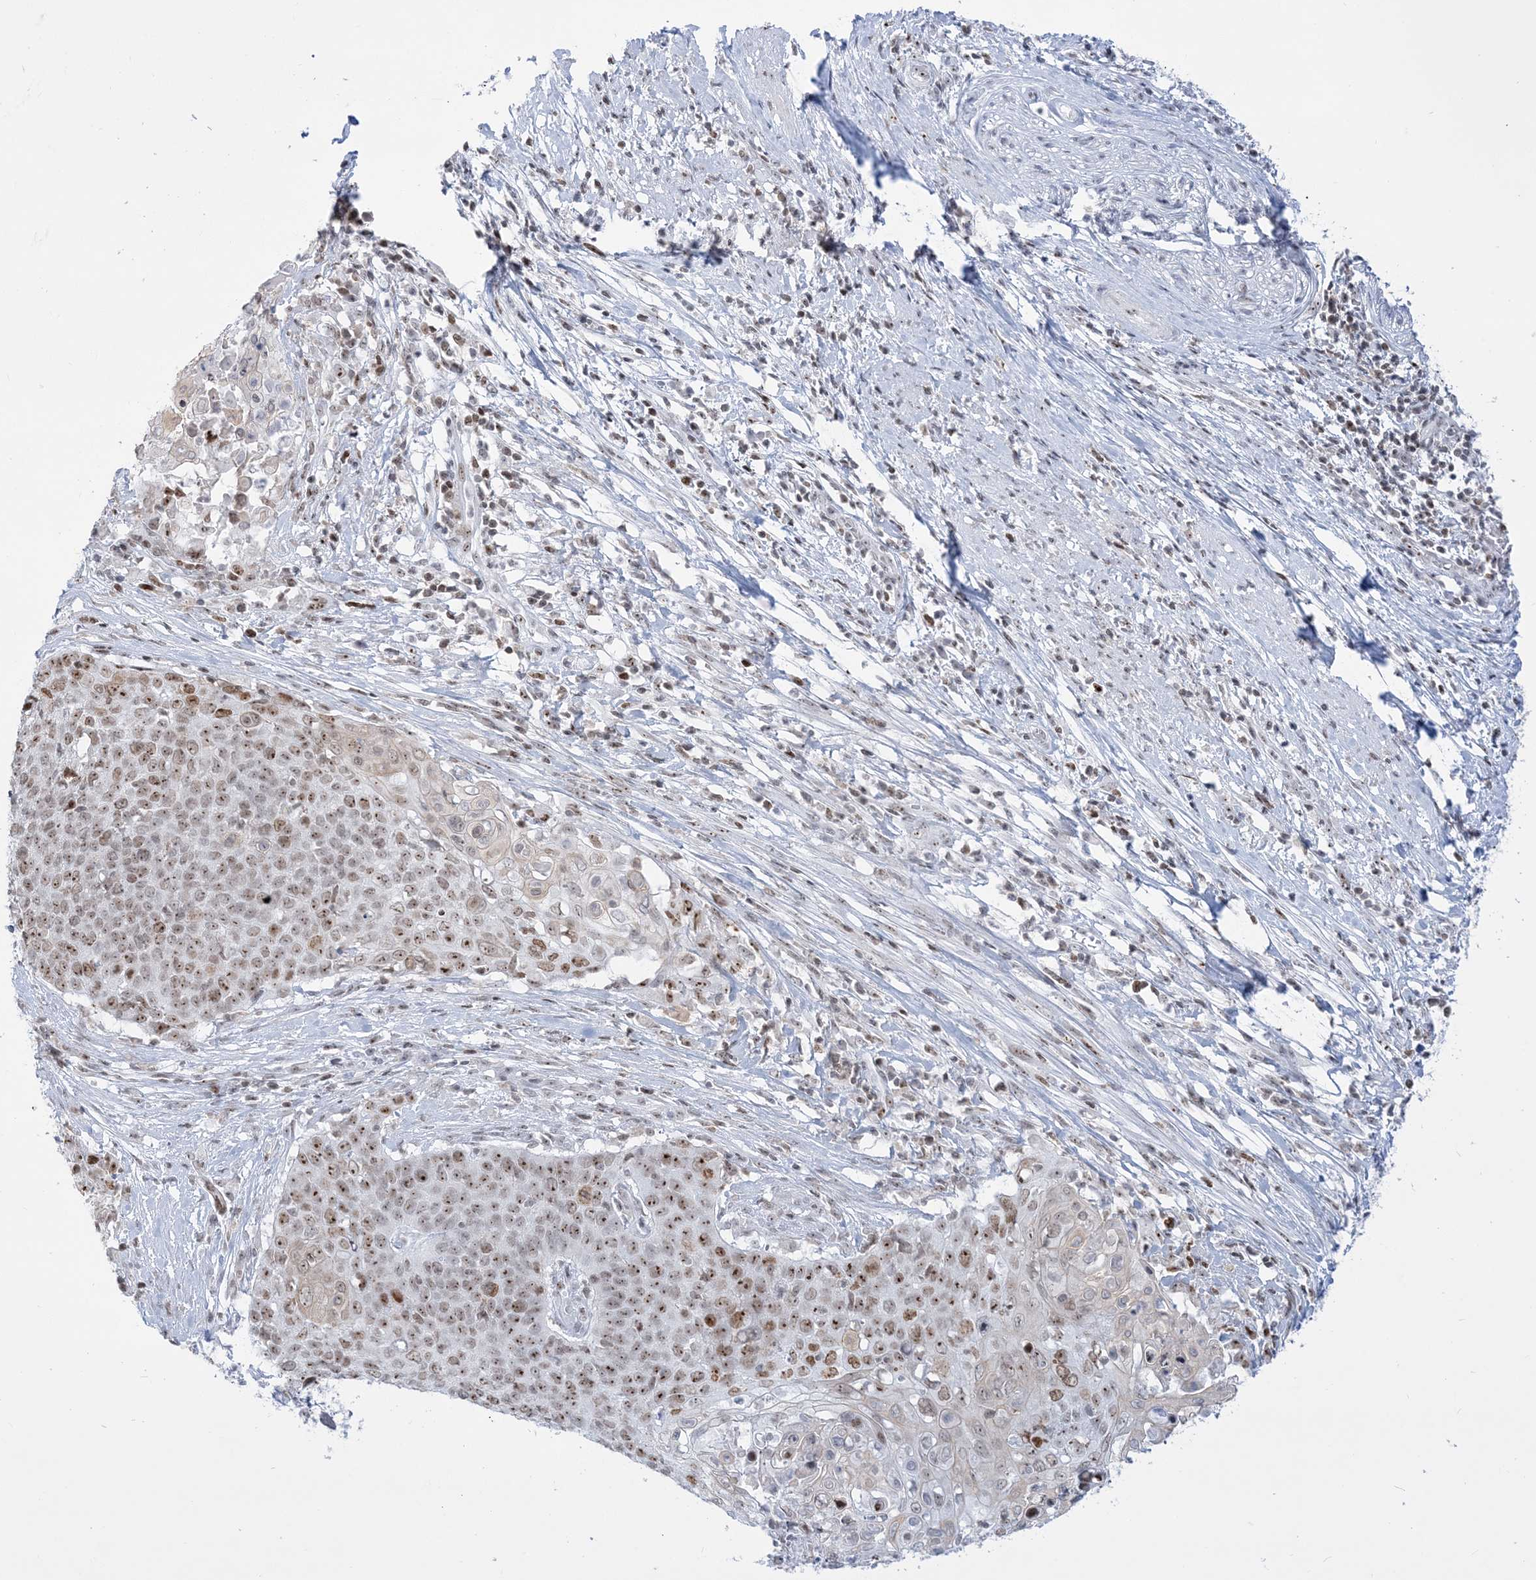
{"staining": {"intensity": "moderate", "quantity": ">75%", "location": "nuclear"}, "tissue": "cervical cancer", "cell_type": "Tumor cells", "image_type": "cancer", "snomed": [{"axis": "morphology", "description": "Squamous cell carcinoma, NOS"}, {"axis": "topography", "description": "Cervix"}], "caption": "A high-resolution histopathology image shows immunohistochemistry (IHC) staining of cervical squamous cell carcinoma, which demonstrates moderate nuclear staining in approximately >75% of tumor cells. (Stains: DAB (3,3'-diaminobenzidine) in brown, nuclei in blue, Microscopy: brightfield microscopy at high magnification).", "gene": "DDX21", "patient": {"sex": "female", "age": 39}}